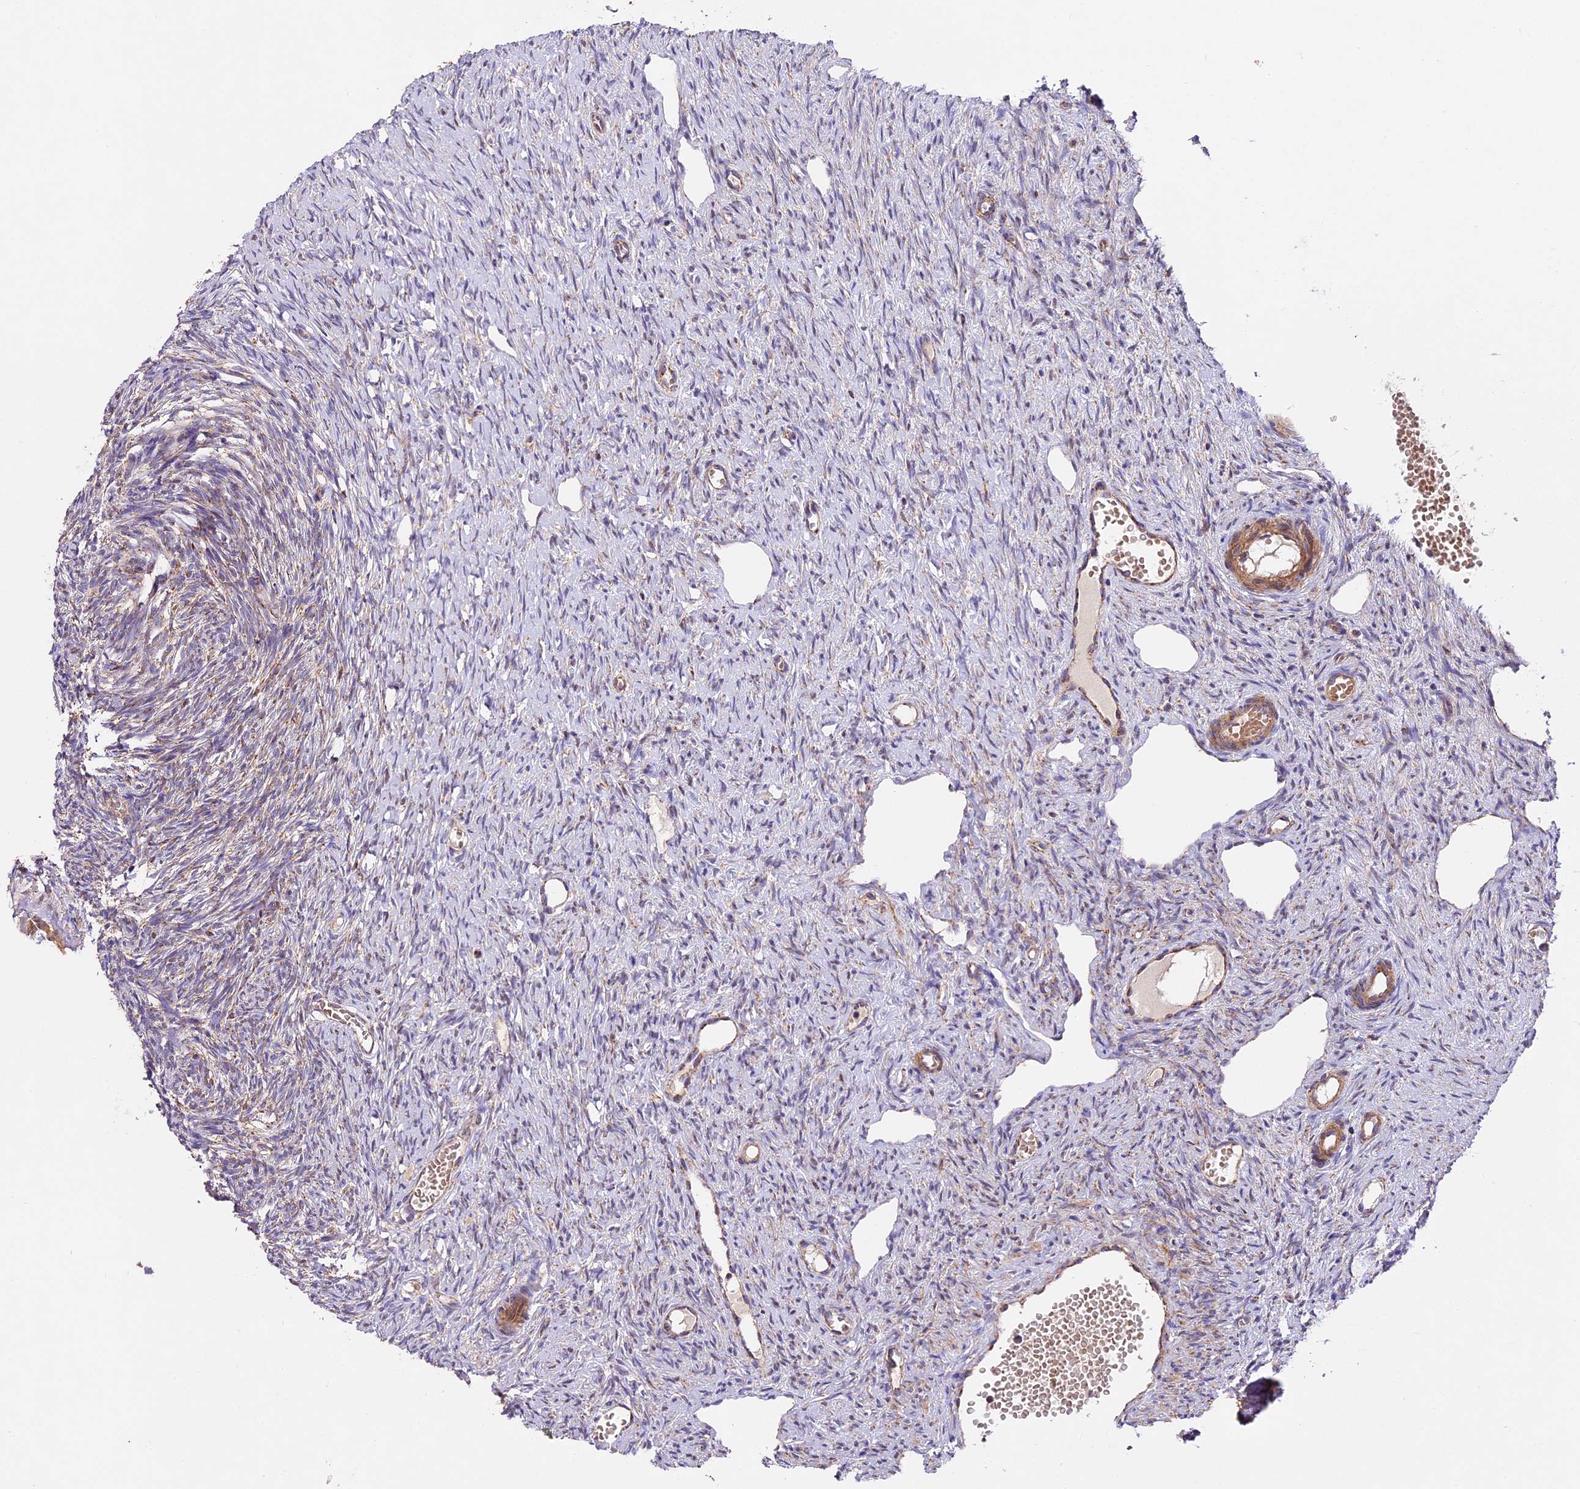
{"staining": {"intensity": "moderate", "quantity": ">75%", "location": "cytoplasmic/membranous"}, "tissue": "ovary", "cell_type": "Follicle cells", "image_type": "normal", "snomed": [{"axis": "morphology", "description": "Normal tissue, NOS"}, {"axis": "topography", "description": "Ovary"}], "caption": "Protein staining reveals moderate cytoplasmic/membranous staining in about >75% of follicle cells in normal ovary.", "gene": "NDUFA8", "patient": {"sex": "female", "age": 51}}